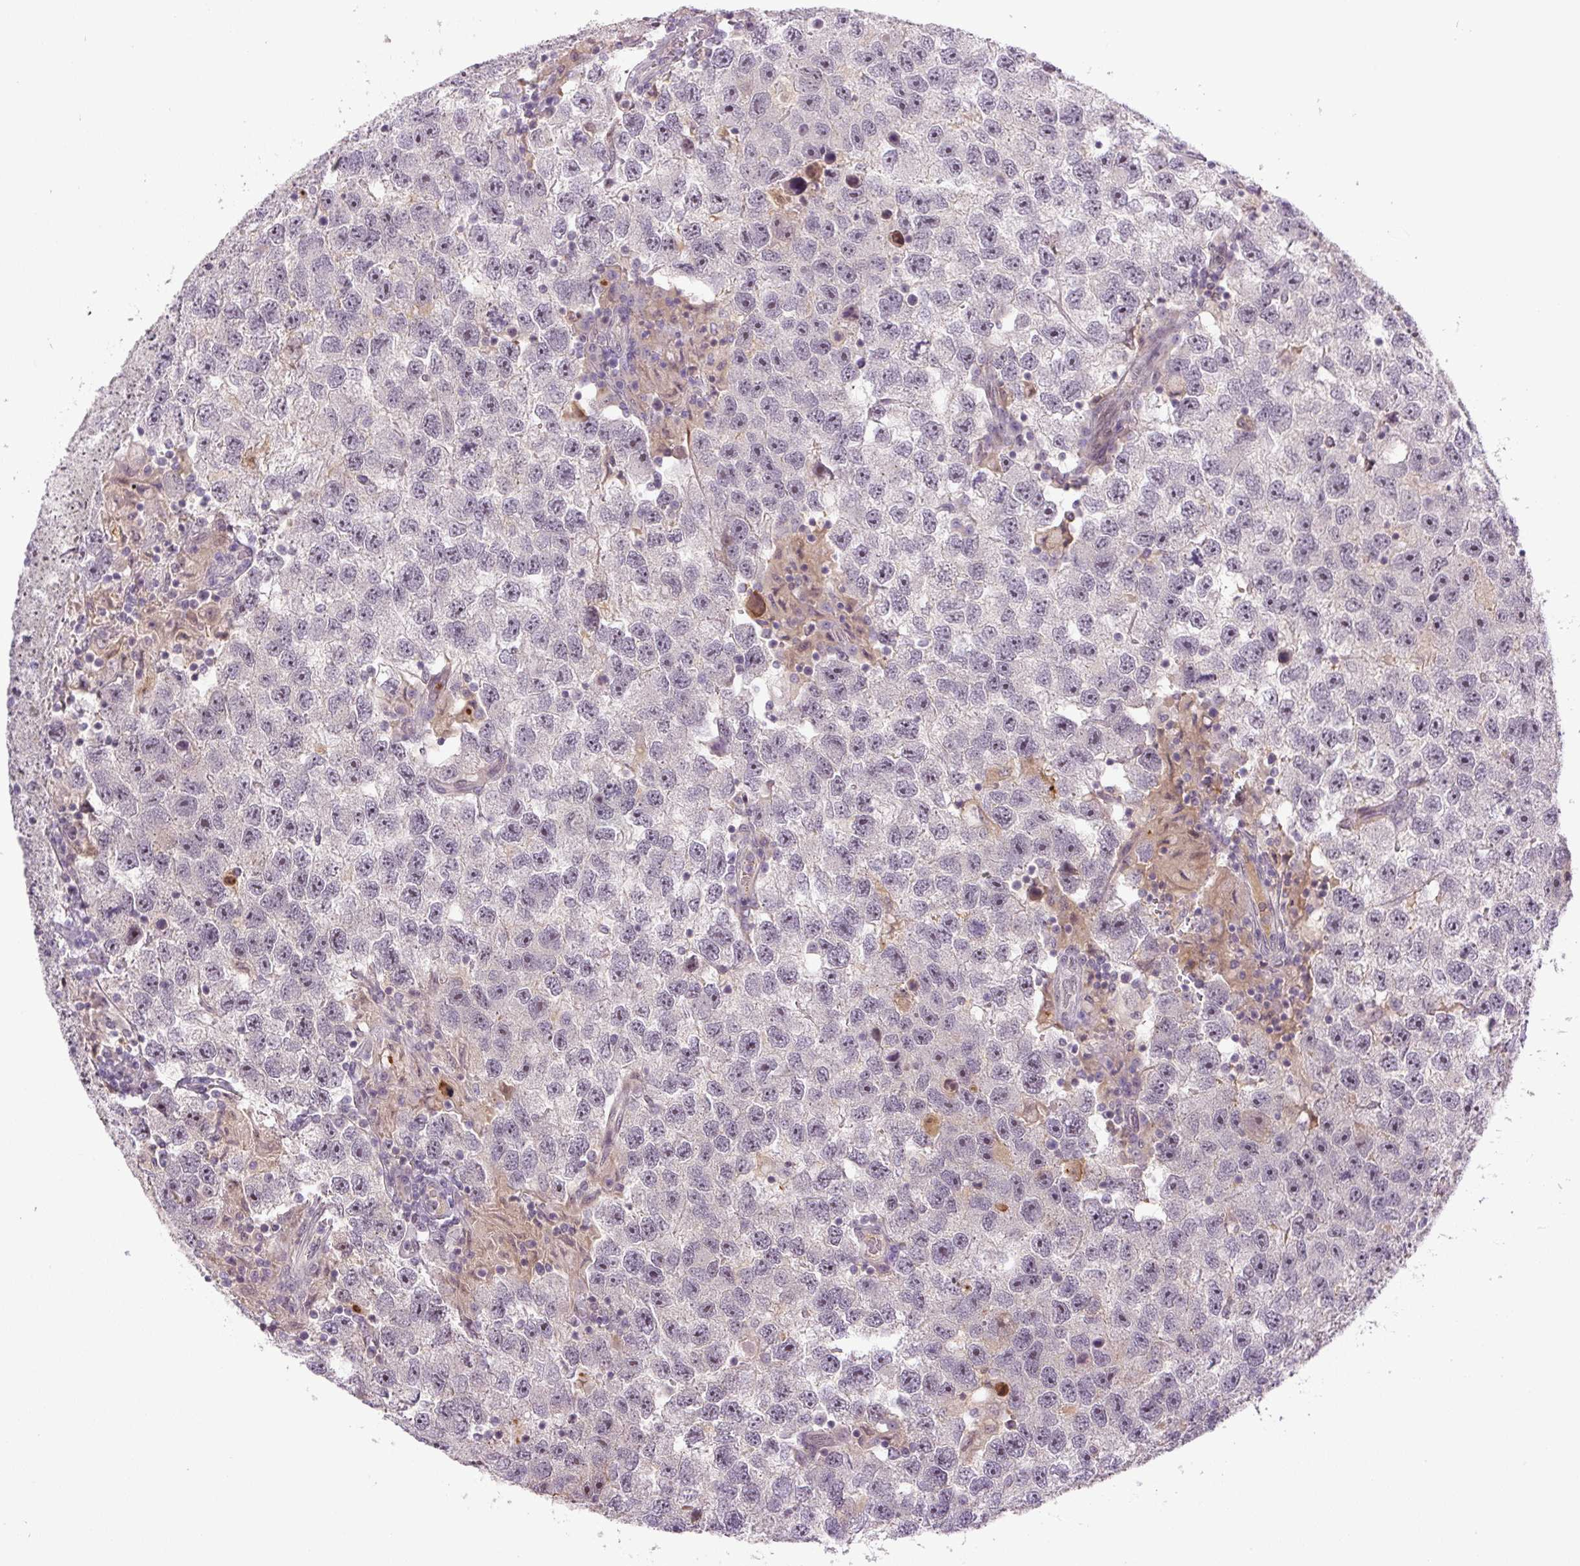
{"staining": {"intensity": "weak", "quantity": "<25%", "location": "nuclear"}, "tissue": "testis cancer", "cell_type": "Tumor cells", "image_type": "cancer", "snomed": [{"axis": "morphology", "description": "Seminoma, NOS"}, {"axis": "topography", "description": "Testis"}], "caption": "Immunohistochemistry (IHC) of human testis seminoma exhibits no staining in tumor cells.", "gene": "SGF29", "patient": {"sex": "male", "age": 26}}